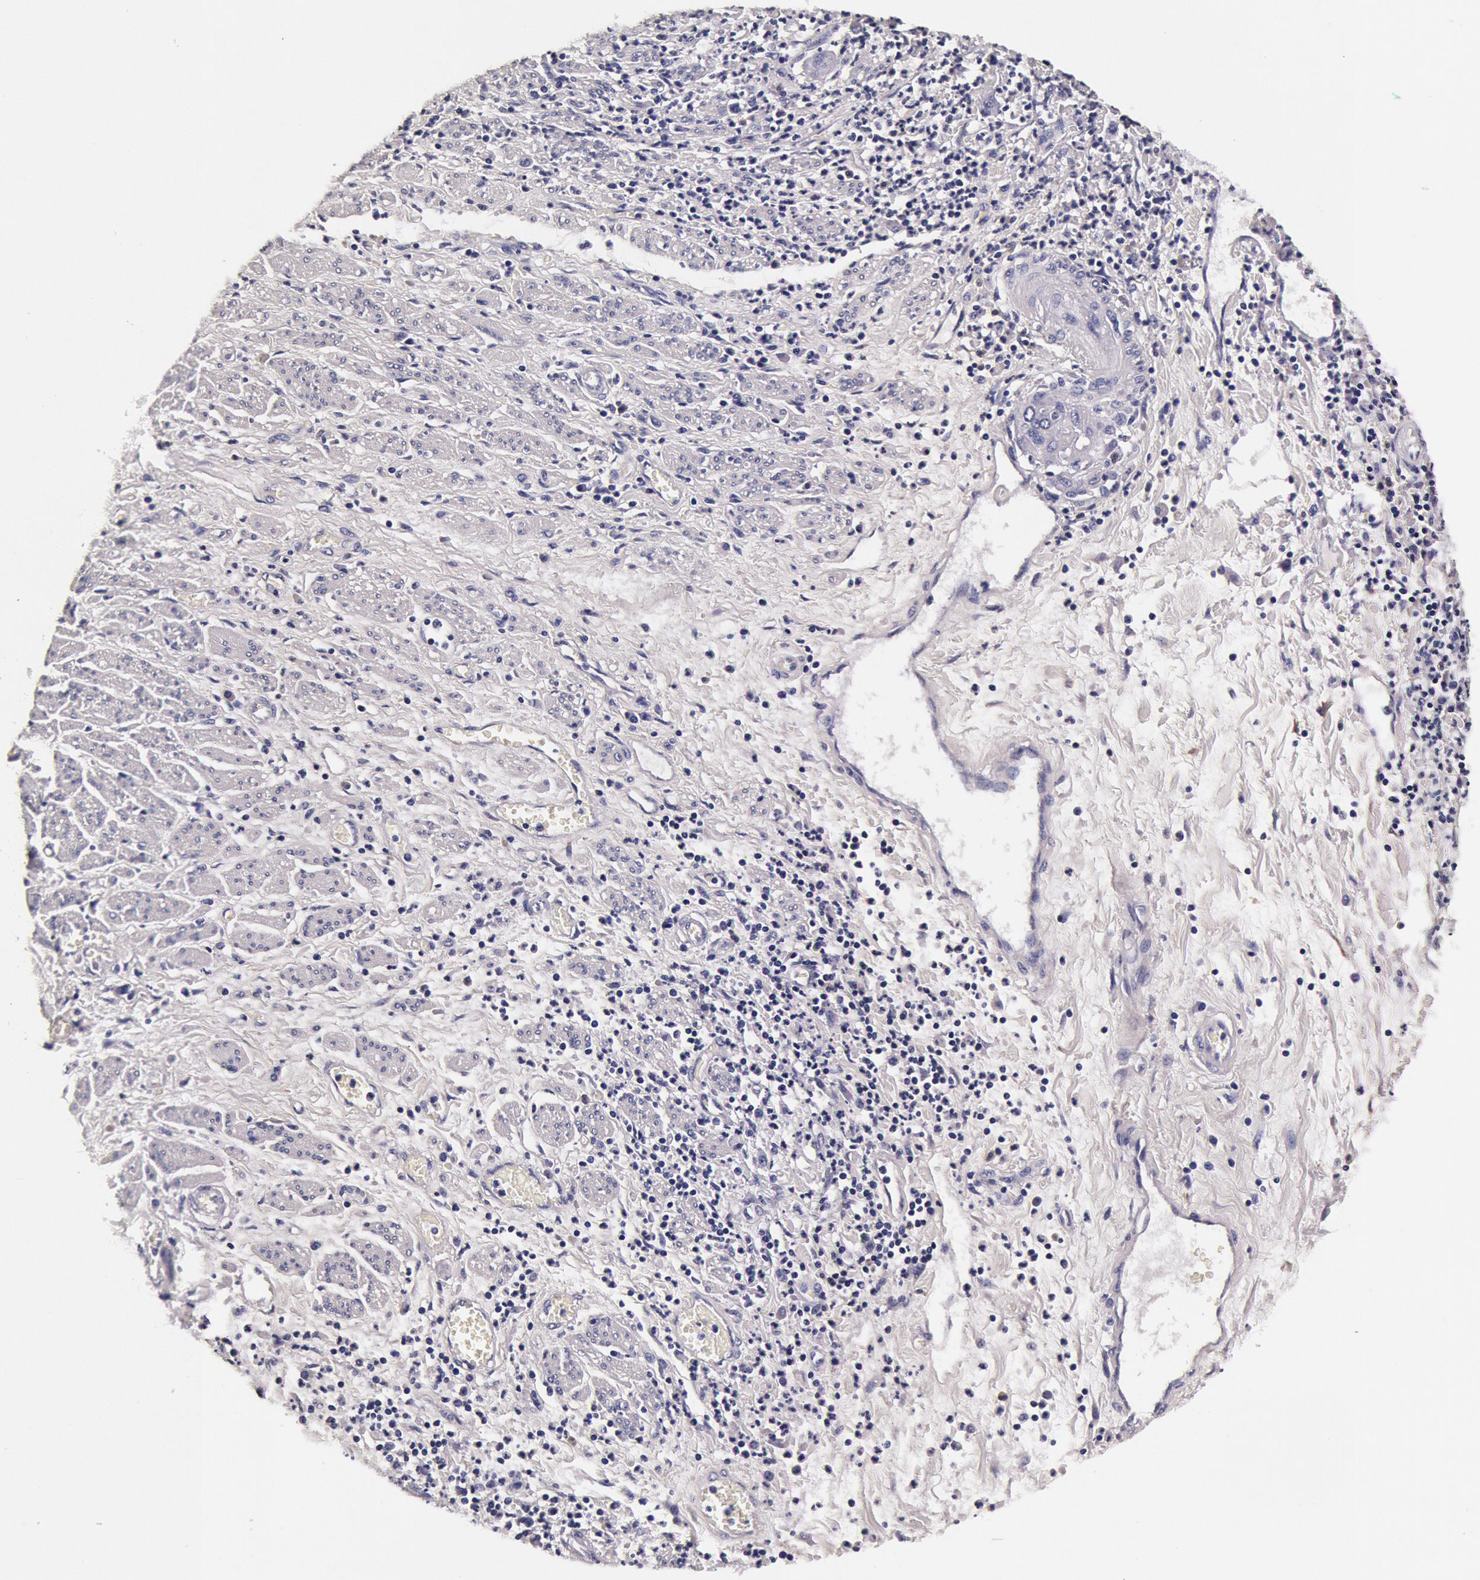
{"staining": {"intensity": "negative", "quantity": "none", "location": "none"}, "tissue": "stomach cancer", "cell_type": "Tumor cells", "image_type": "cancer", "snomed": [{"axis": "morphology", "description": "Adenocarcinoma, NOS"}, {"axis": "topography", "description": "Stomach"}], "caption": "A photomicrograph of human stomach cancer (adenocarcinoma) is negative for staining in tumor cells.", "gene": "CCDC22", "patient": {"sex": "female", "age": 76}}